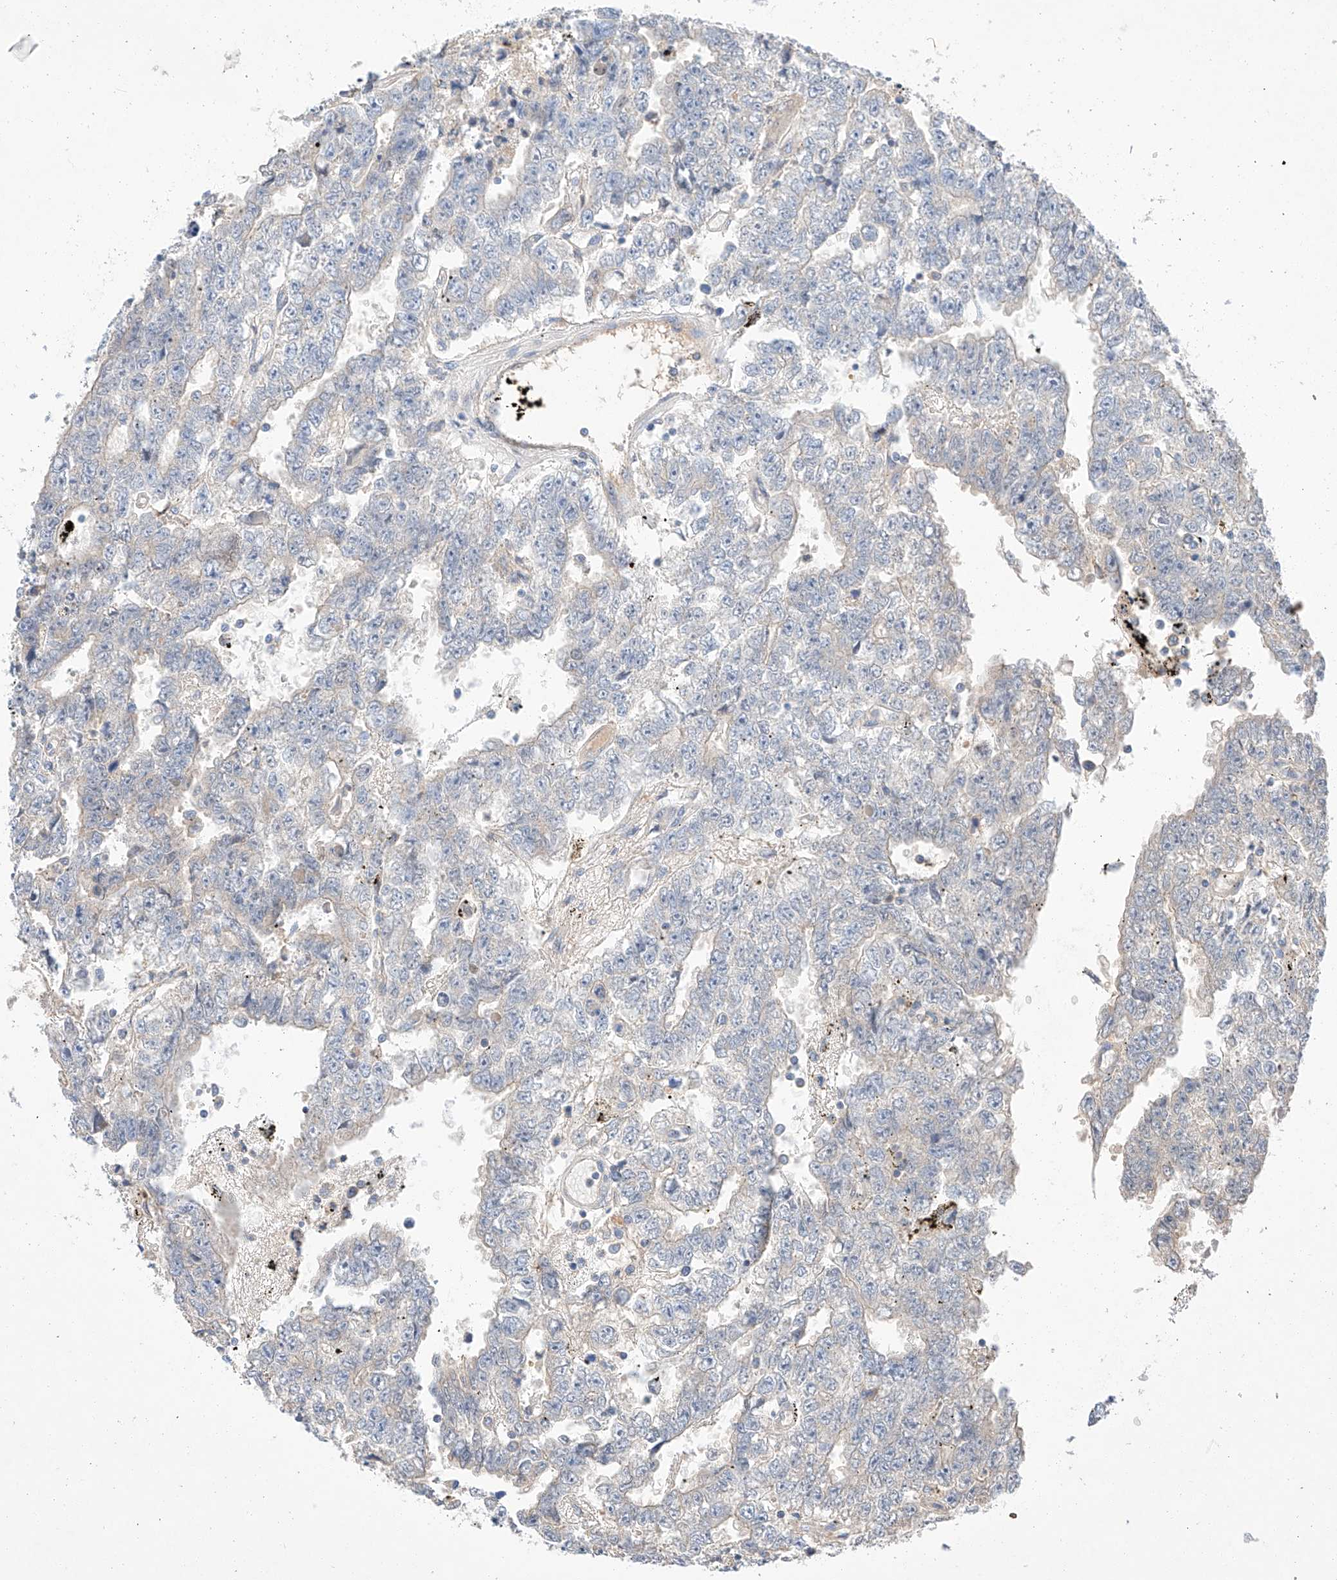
{"staining": {"intensity": "negative", "quantity": "none", "location": "none"}, "tissue": "testis cancer", "cell_type": "Tumor cells", "image_type": "cancer", "snomed": [{"axis": "morphology", "description": "Carcinoma, Embryonal, NOS"}, {"axis": "topography", "description": "Testis"}], "caption": "Tumor cells show no significant positivity in testis embryonal carcinoma.", "gene": "C6orf118", "patient": {"sex": "male", "age": 25}}